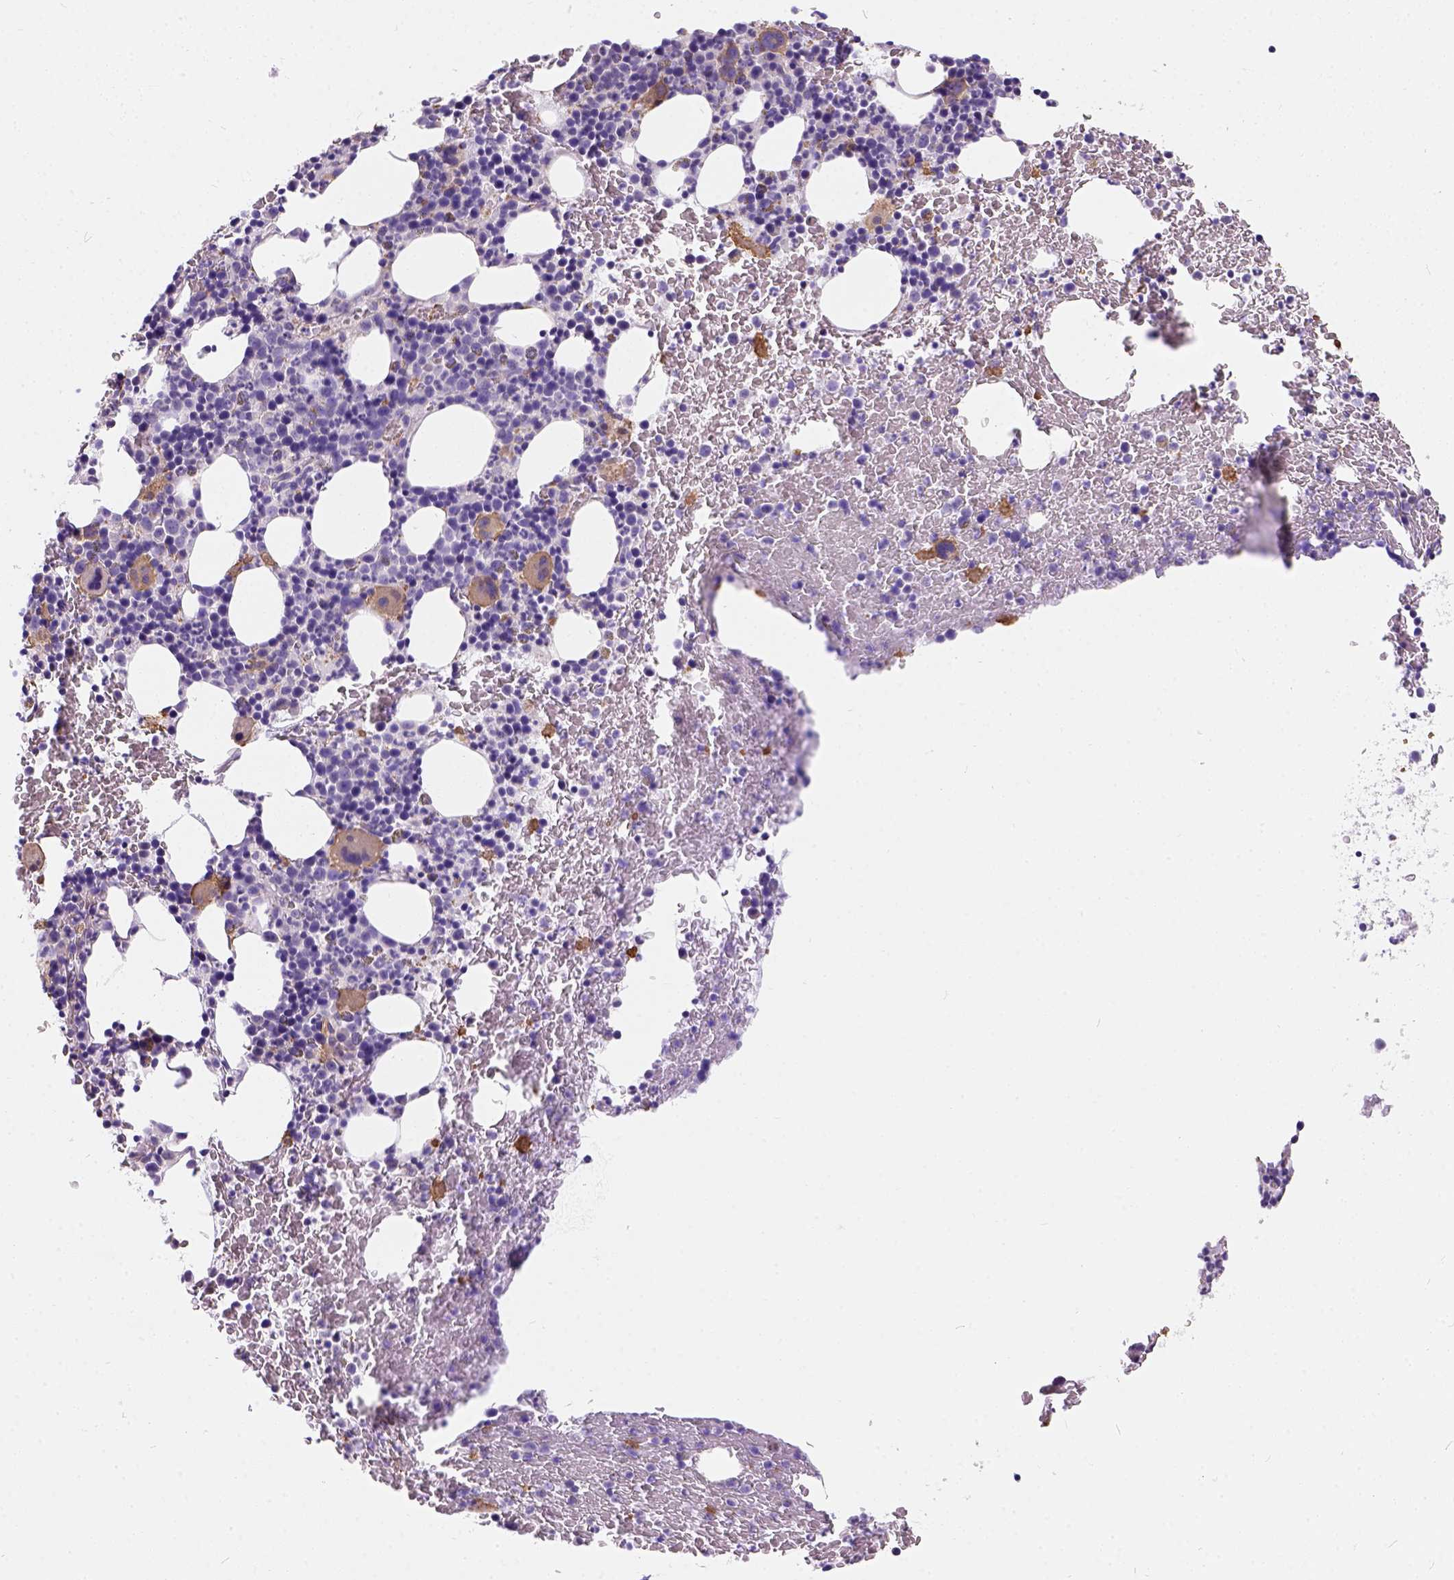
{"staining": {"intensity": "moderate", "quantity": "<25%", "location": "cytoplasmic/membranous"}, "tissue": "bone marrow", "cell_type": "Hematopoietic cells", "image_type": "normal", "snomed": [{"axis": "morphology", "description": "Normal tissue, NOS"}, {"axis": "topography", "description": "Bone marrow"}], "caption": "DAB (3,3'-diaminobenzidine) immunohistochemical staining of unremarkable human bone marrow exhibits moderate cytoplasmic/membranous protein expression in approximately <25% of hematopoietic cells. The staining is performed using DAB (3,3'-diaminobenzidine) brown chromogen to label protein expression. The nuclei are counter-stained blue using hematoxylin.", "gene": "PHF7", "patient": {"sex": "male", "age": 72}}